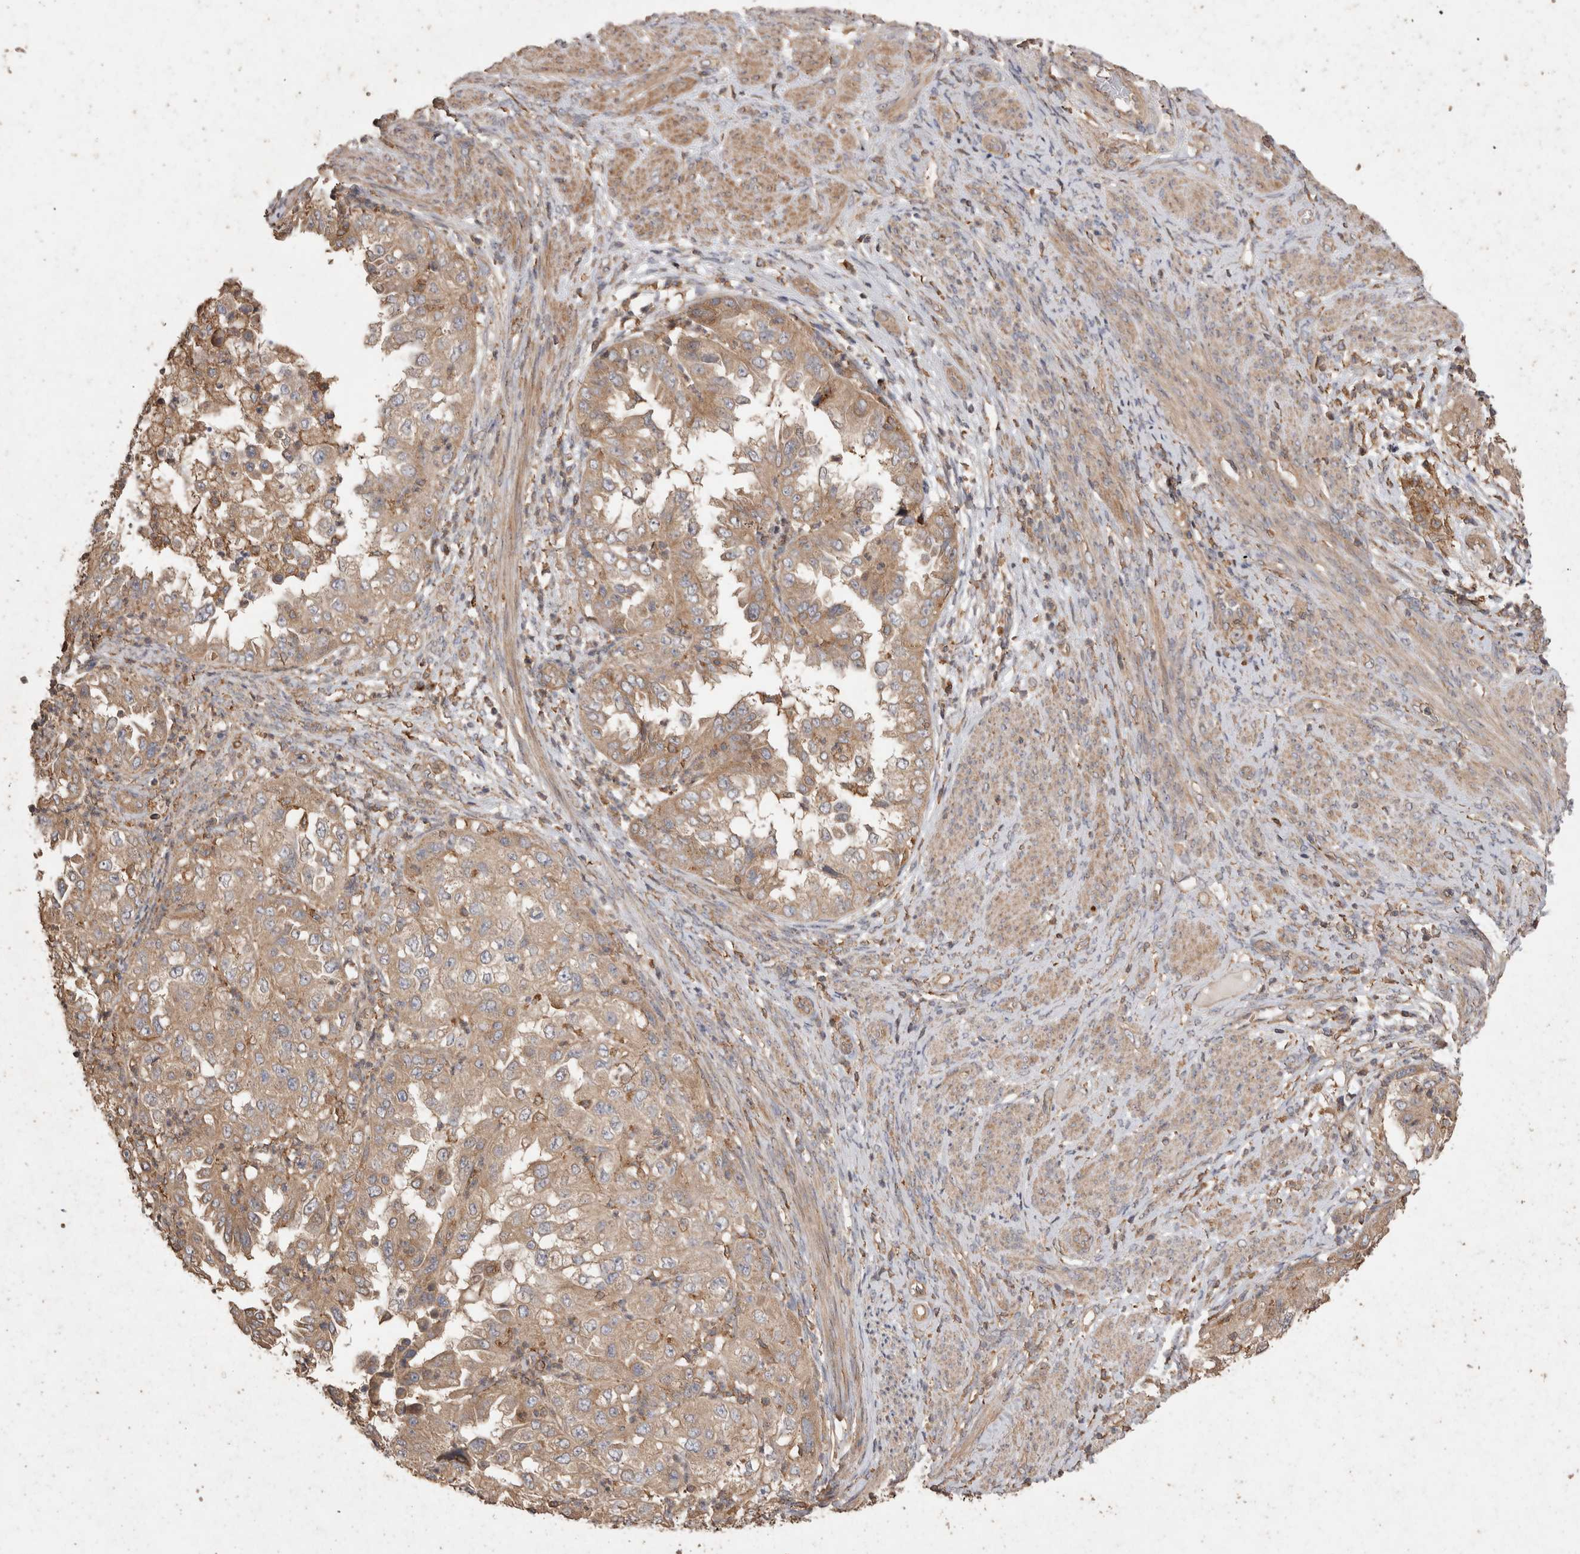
{"staining": {"intensity": "weak", "quantity": ">75%", "location": "cytoplasmic/membranous"}, "tissue": "endometrial cancer", "cell_type": "Tumor cells", "image_type": "cancer", "snomed": [{"axis": "morphology", "description": "Adenocarcinoma, NOS"}, {"axis": "topography", "description": "Endometrium"}], "caption": "A brown stain labels weak cytoplasmic/membranous staining of a protein in human endometrial cancer tumor cells.", "gene": "SNX31", "patient": {"sex": "female", "age": 85}}